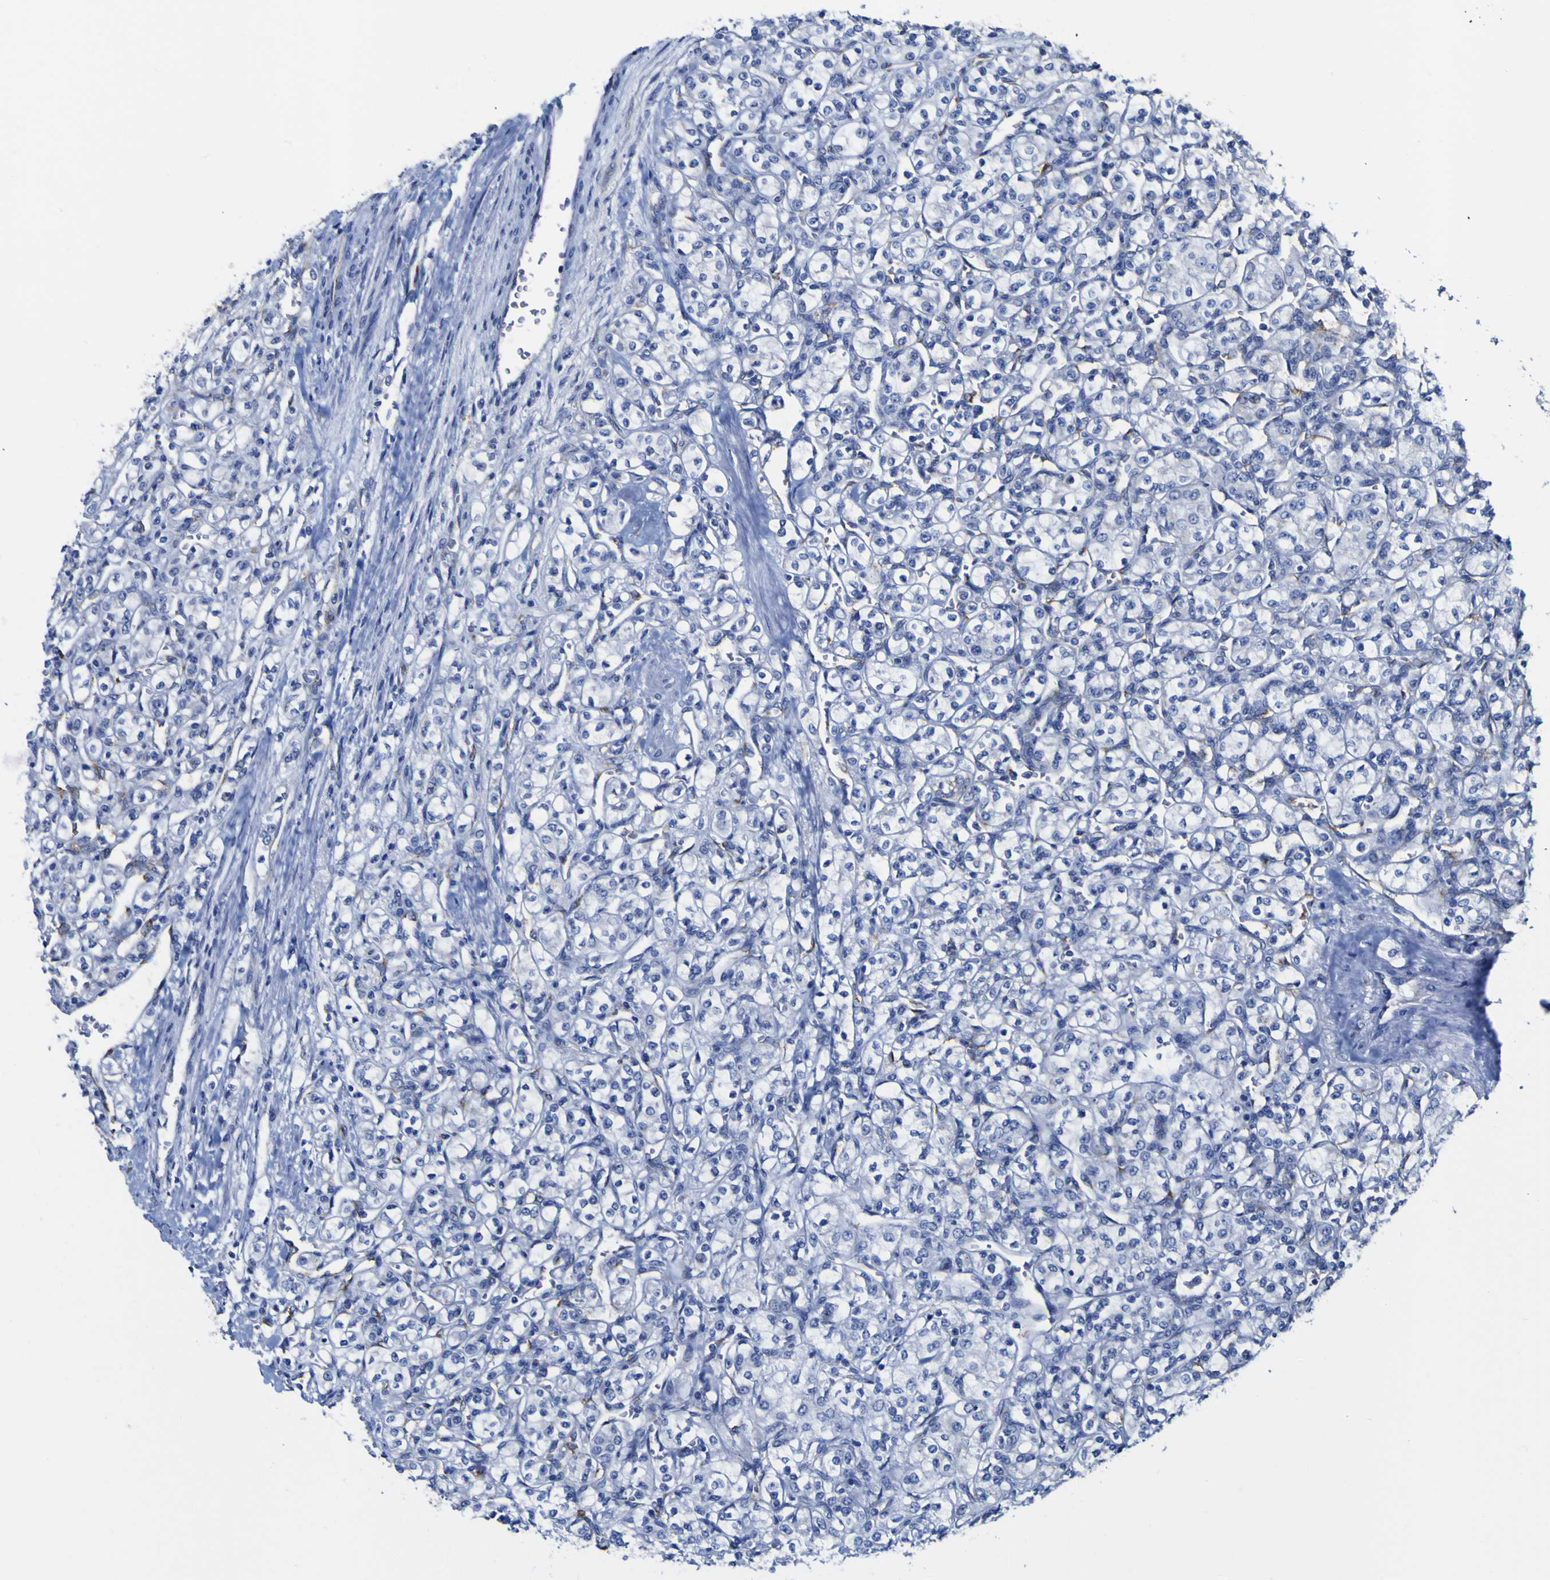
{"staining": {"intensity": "negative", "quantity": "none", "location": "none"}, "tissue": "renal cancer", "cell_type": "Tumor cells", "image_type": "cancer", "snomed": [{"axis": "morphology", "description": "Adenocarcinoma, NOS"}, {"axis": "topography", "description": "Kidney"}], "caption": "IHC image of human adenocarcinoma (renal) stained for a protein (brown), which shows no positivity in tumor cells.", "gene": "GOLM1", "patient": {"sex": "male", "age": 77}}